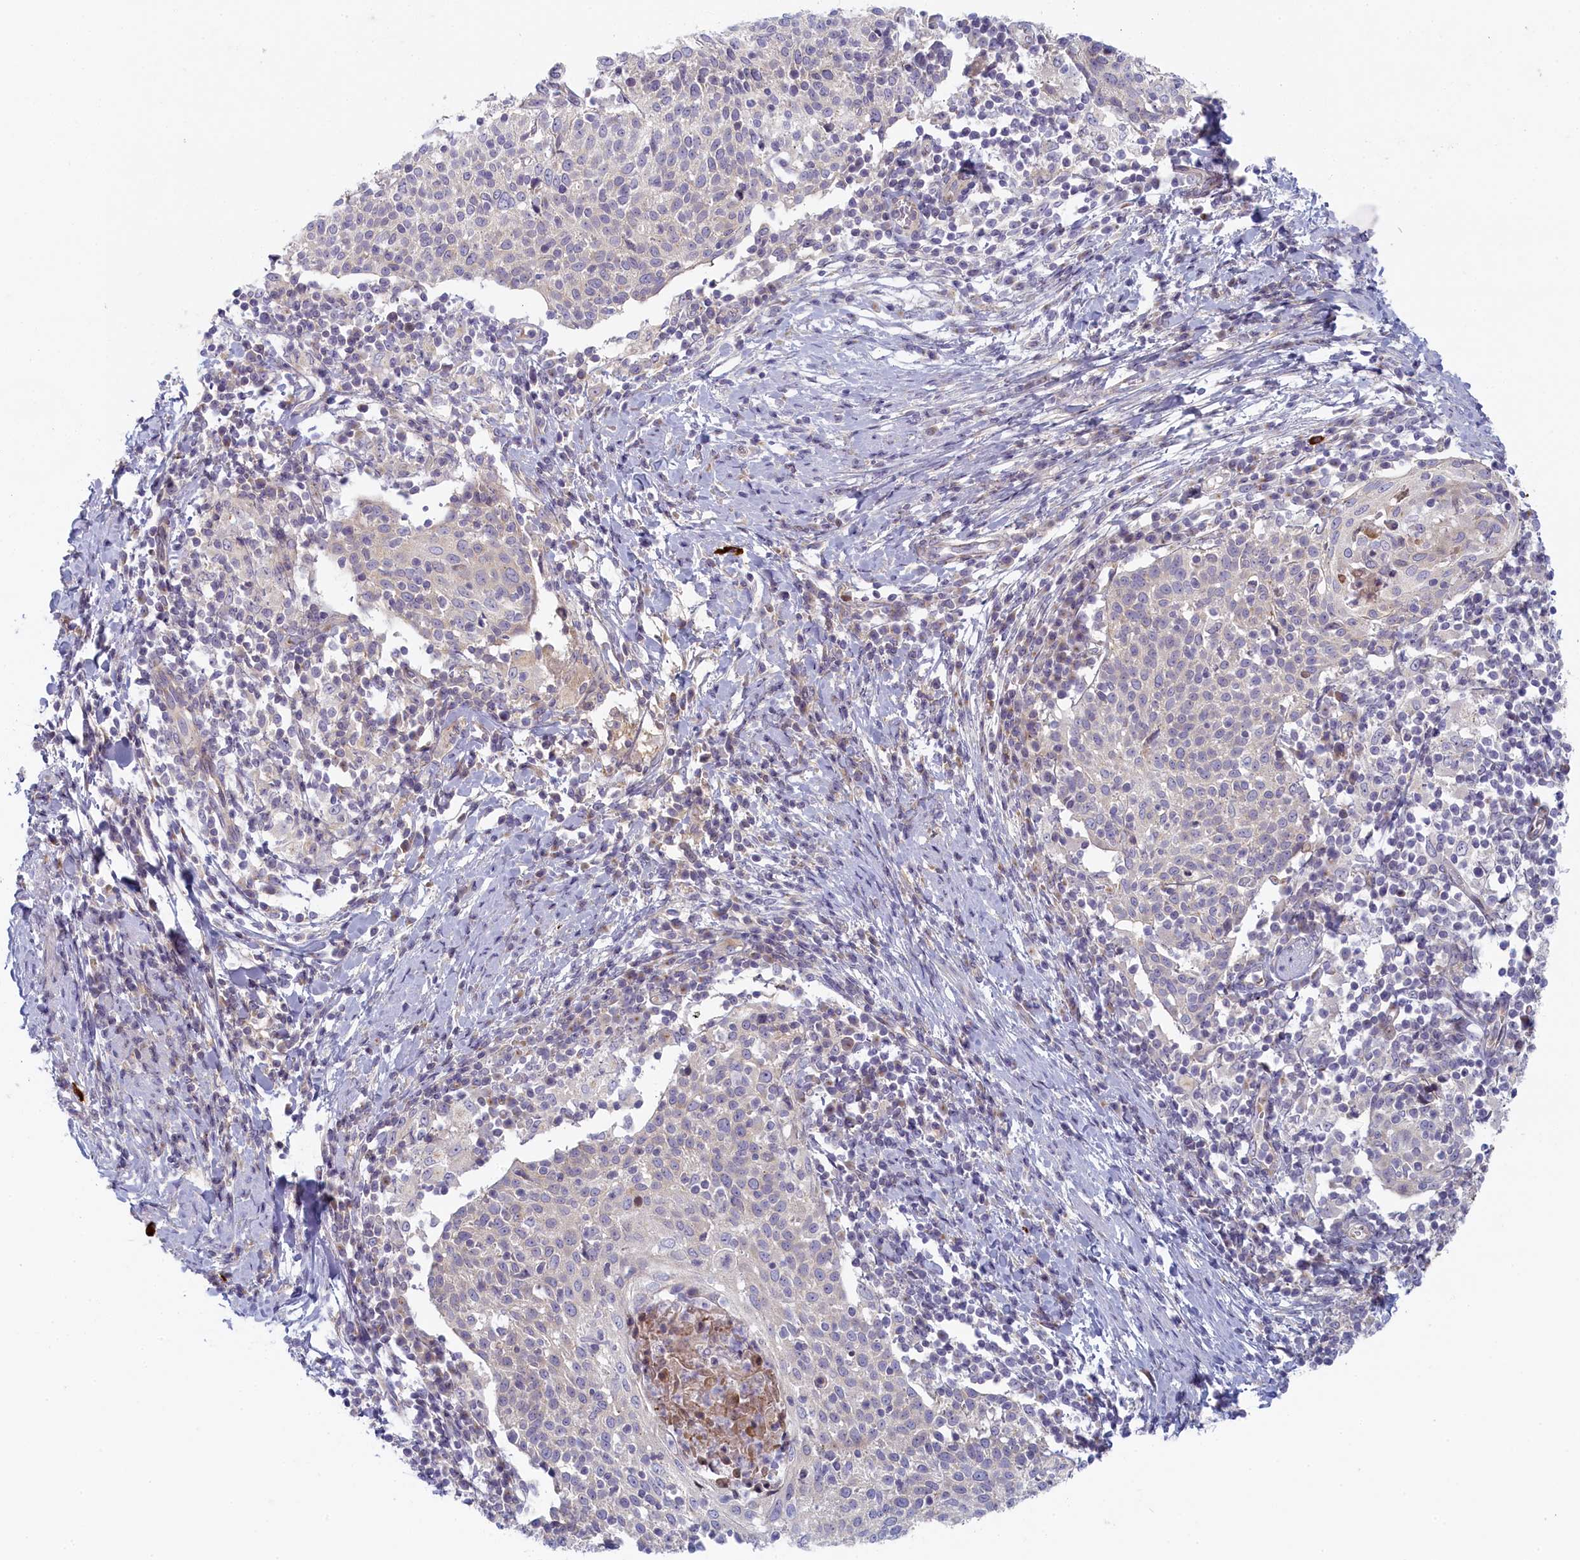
{"staining": {"intensity": "negative", "quantity": "none", "location": "none"}, "tissue": "cervical cancer", "cell_type": "Tumor cells", "image_type": "cancer", "snomed": [{"axis": "morphology", "description": "Squamous cell carcinoma, NOS"}, {"axis": "topography", "description": "Cervix"}], "caption": "Human squamous cell carcinoma (cervical) stained for a protein using immunohistochemistry shows no staining in tumor cells.", "gene": "STX16", "patient": {"sex": "female", "age": 52}}